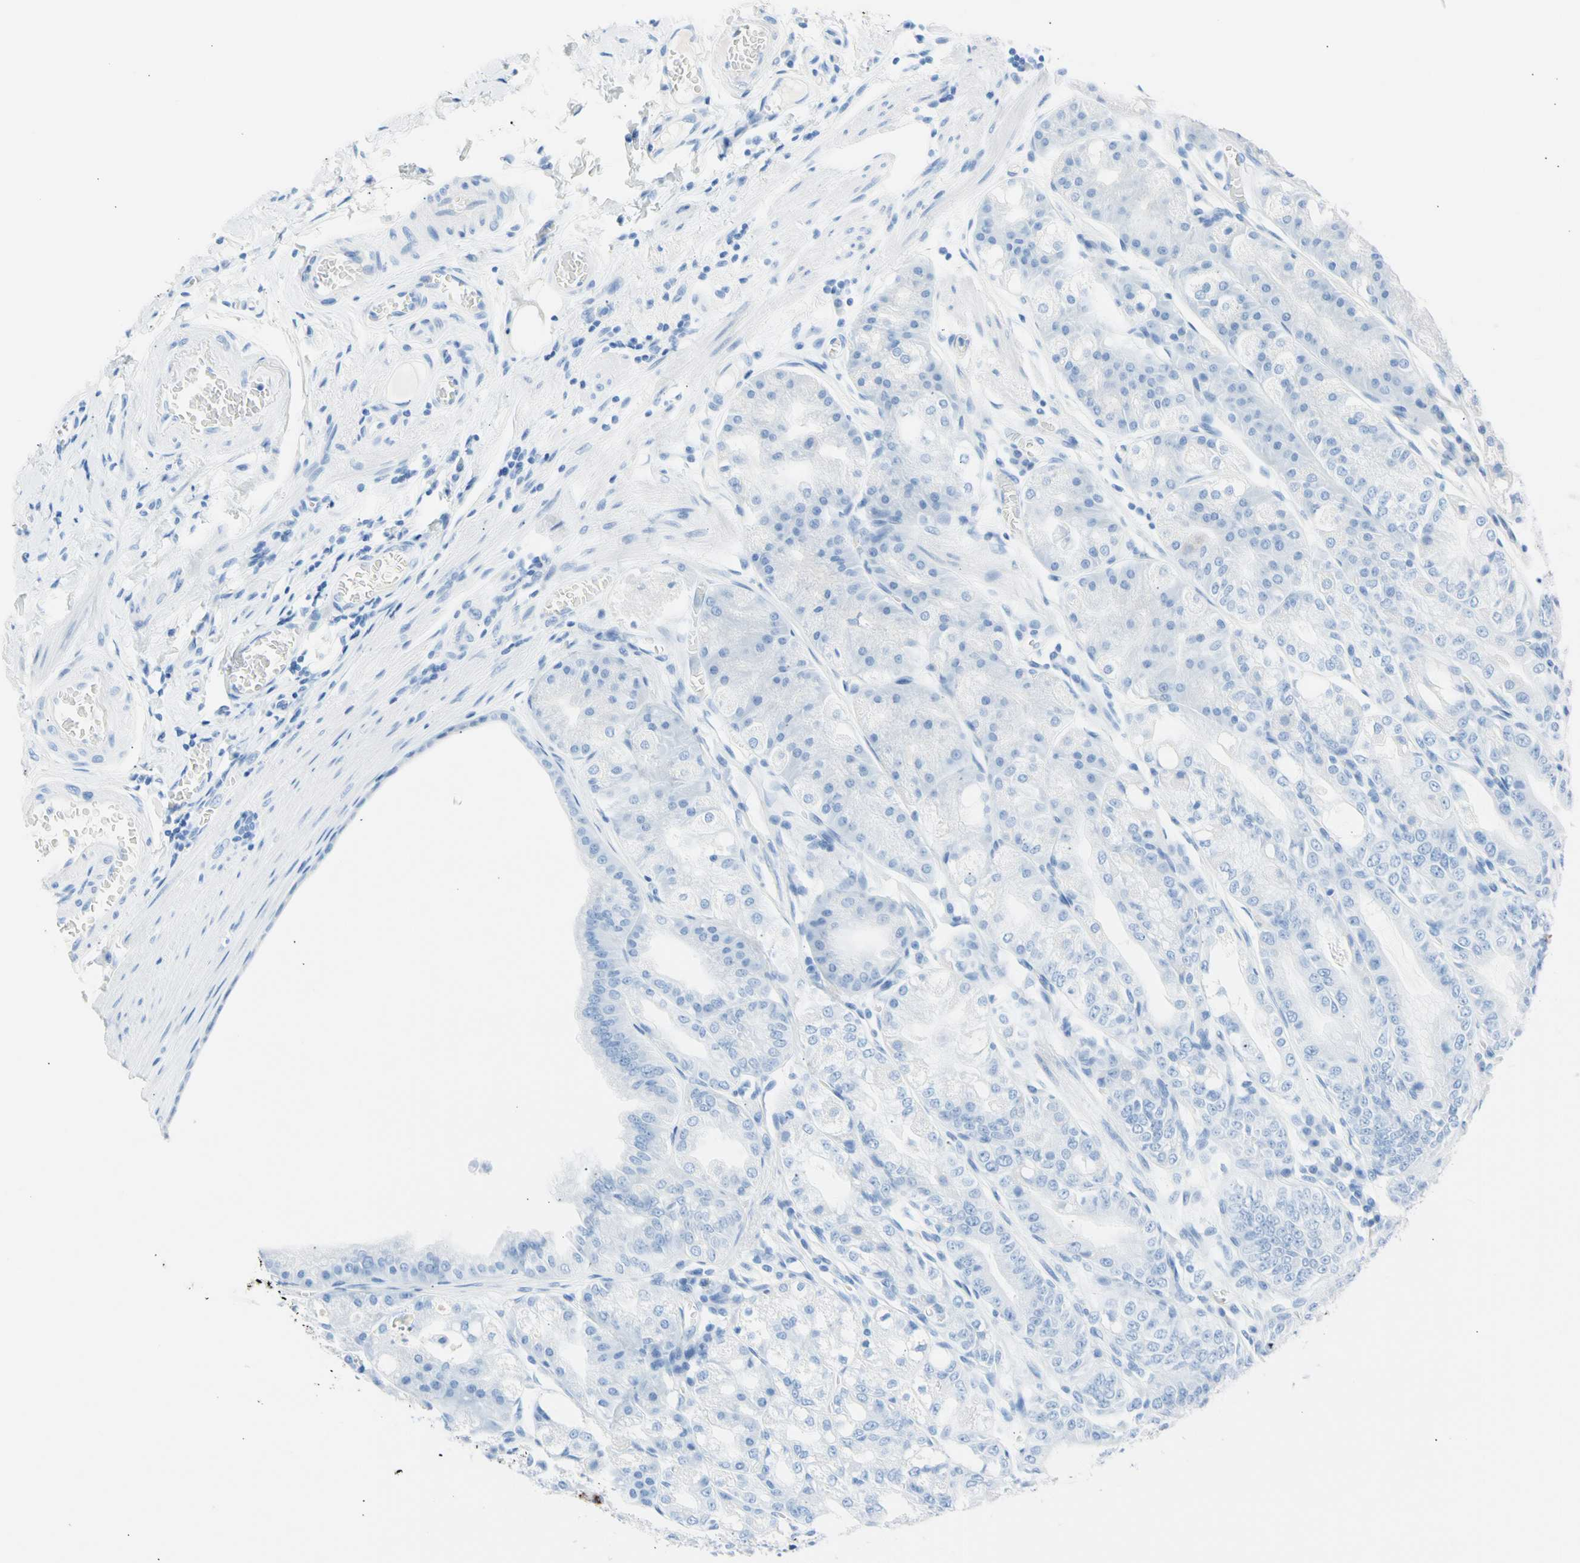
{"staining": {"intensity": "strong", "quantity": "<25%", "location": "cytoplasmic/membranous"}, "tissue": "stomach", "cell_type": "Glandular cells", "image_type": "normal", "snomed": [{"axis": "morphology", "description": "Normal tissue, NOS"}, {"axis": "topography", "description": "Stomach, lower"}], "caption": "Strong cytoplasmic/membranous staining for a protein is identified in about <25% of glandular cells of benign stomach using immunohistochemistry (IHC).", "gene": "CEL", "patient": {"sex": "male", "age": 71}}